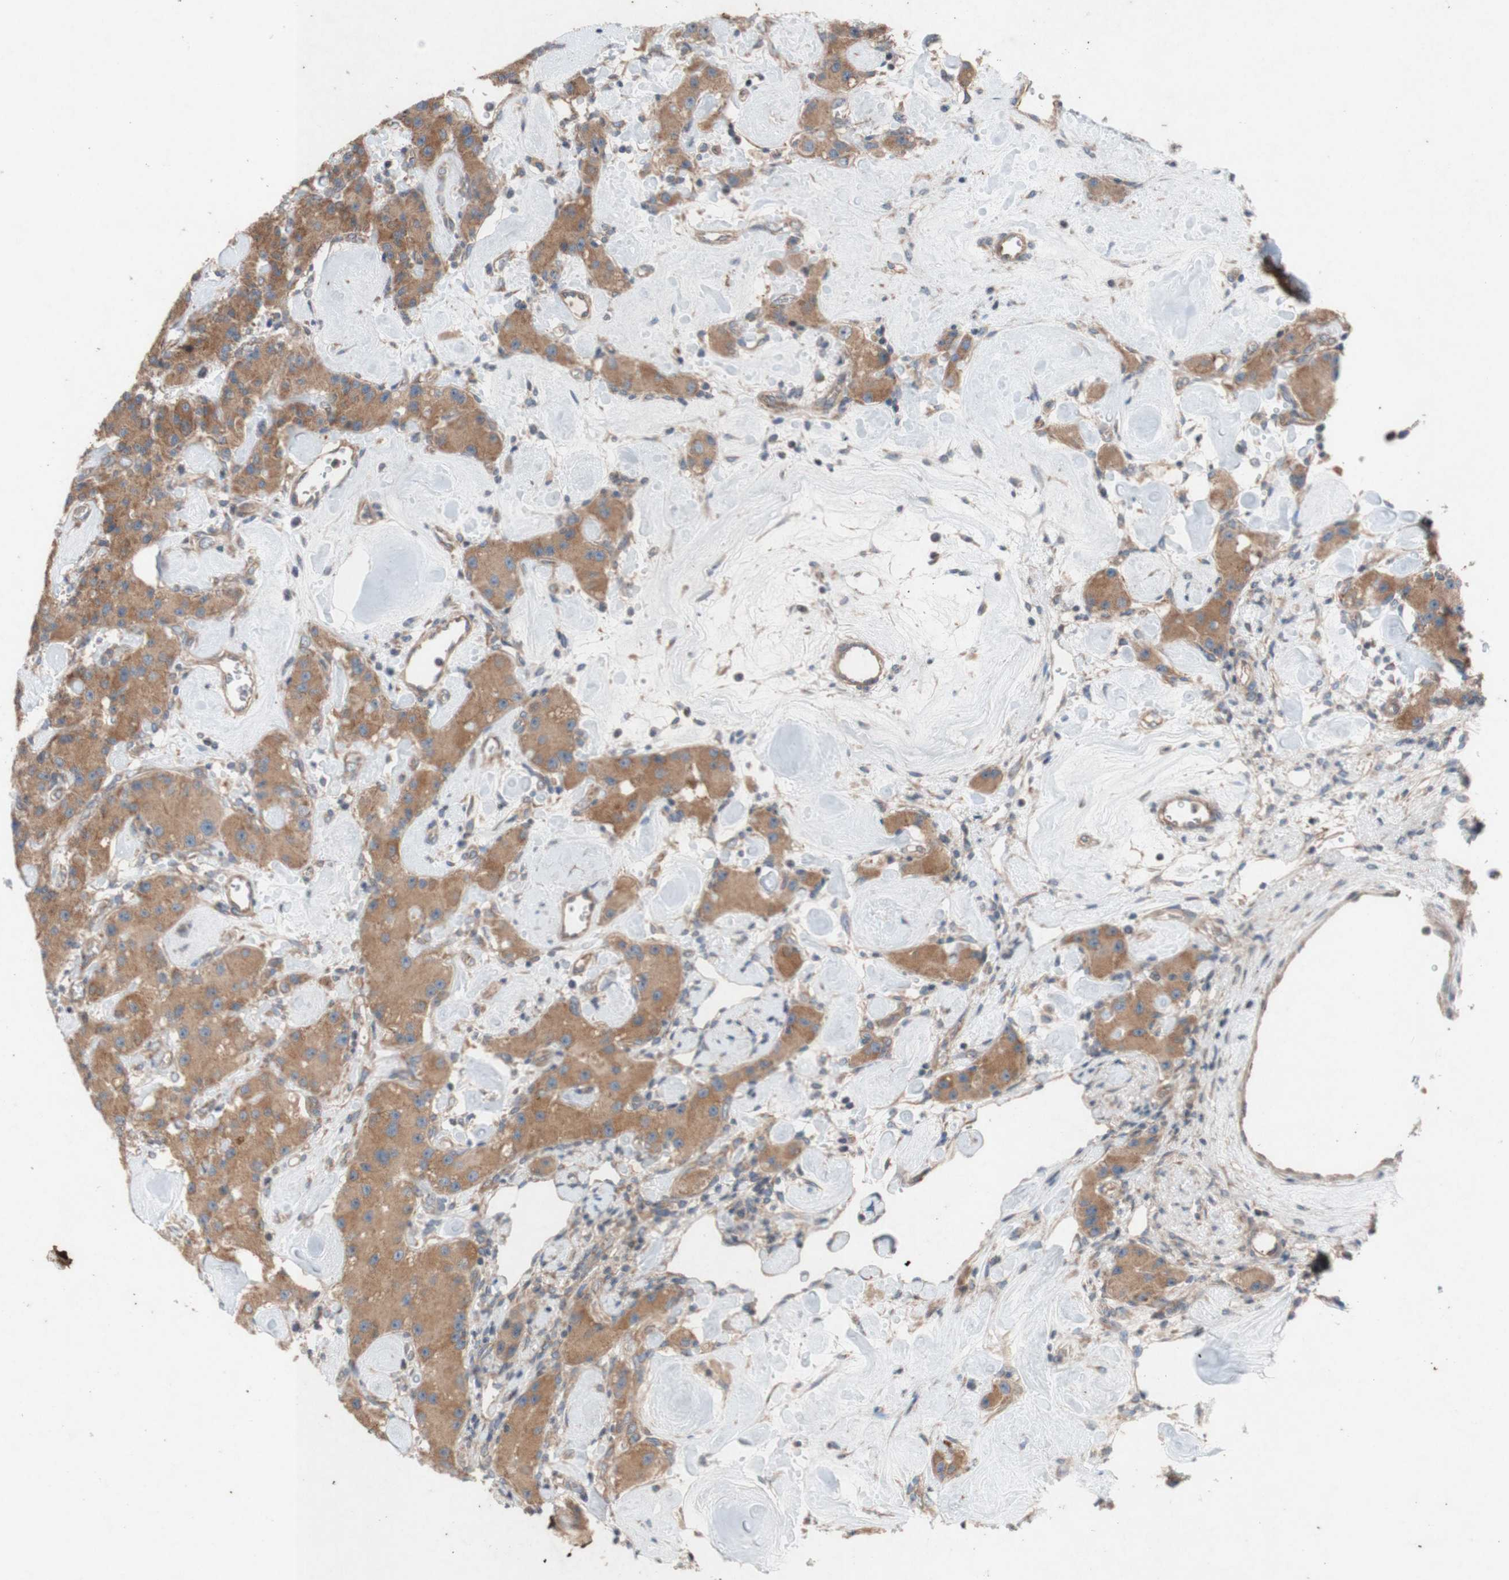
{"staining": {"intensity": "moderate", "quantity": ">75%", "location": "cytoplasmic/membranous"}, "tissue": "carcinoid", "cell_type": "Tumor cells", "image_type": "cancer", "snomed": [{"axis": "morphology", "description": "Carcinoid, malignant, NOS"}, {"axis": "topography", "description": "Pancreas"}], "caption": "Immunohistochemical staining of carcinoid reveals moderate cytoplasmic/membranous protein staining in approximately >75% of tumor cells. (DAB (3,3'-diaminobenzidine) IHC, brown staining for protein, blue staining for nuclei).", "gene": "TST", "patient": {"sex": "male", "age": 41}}